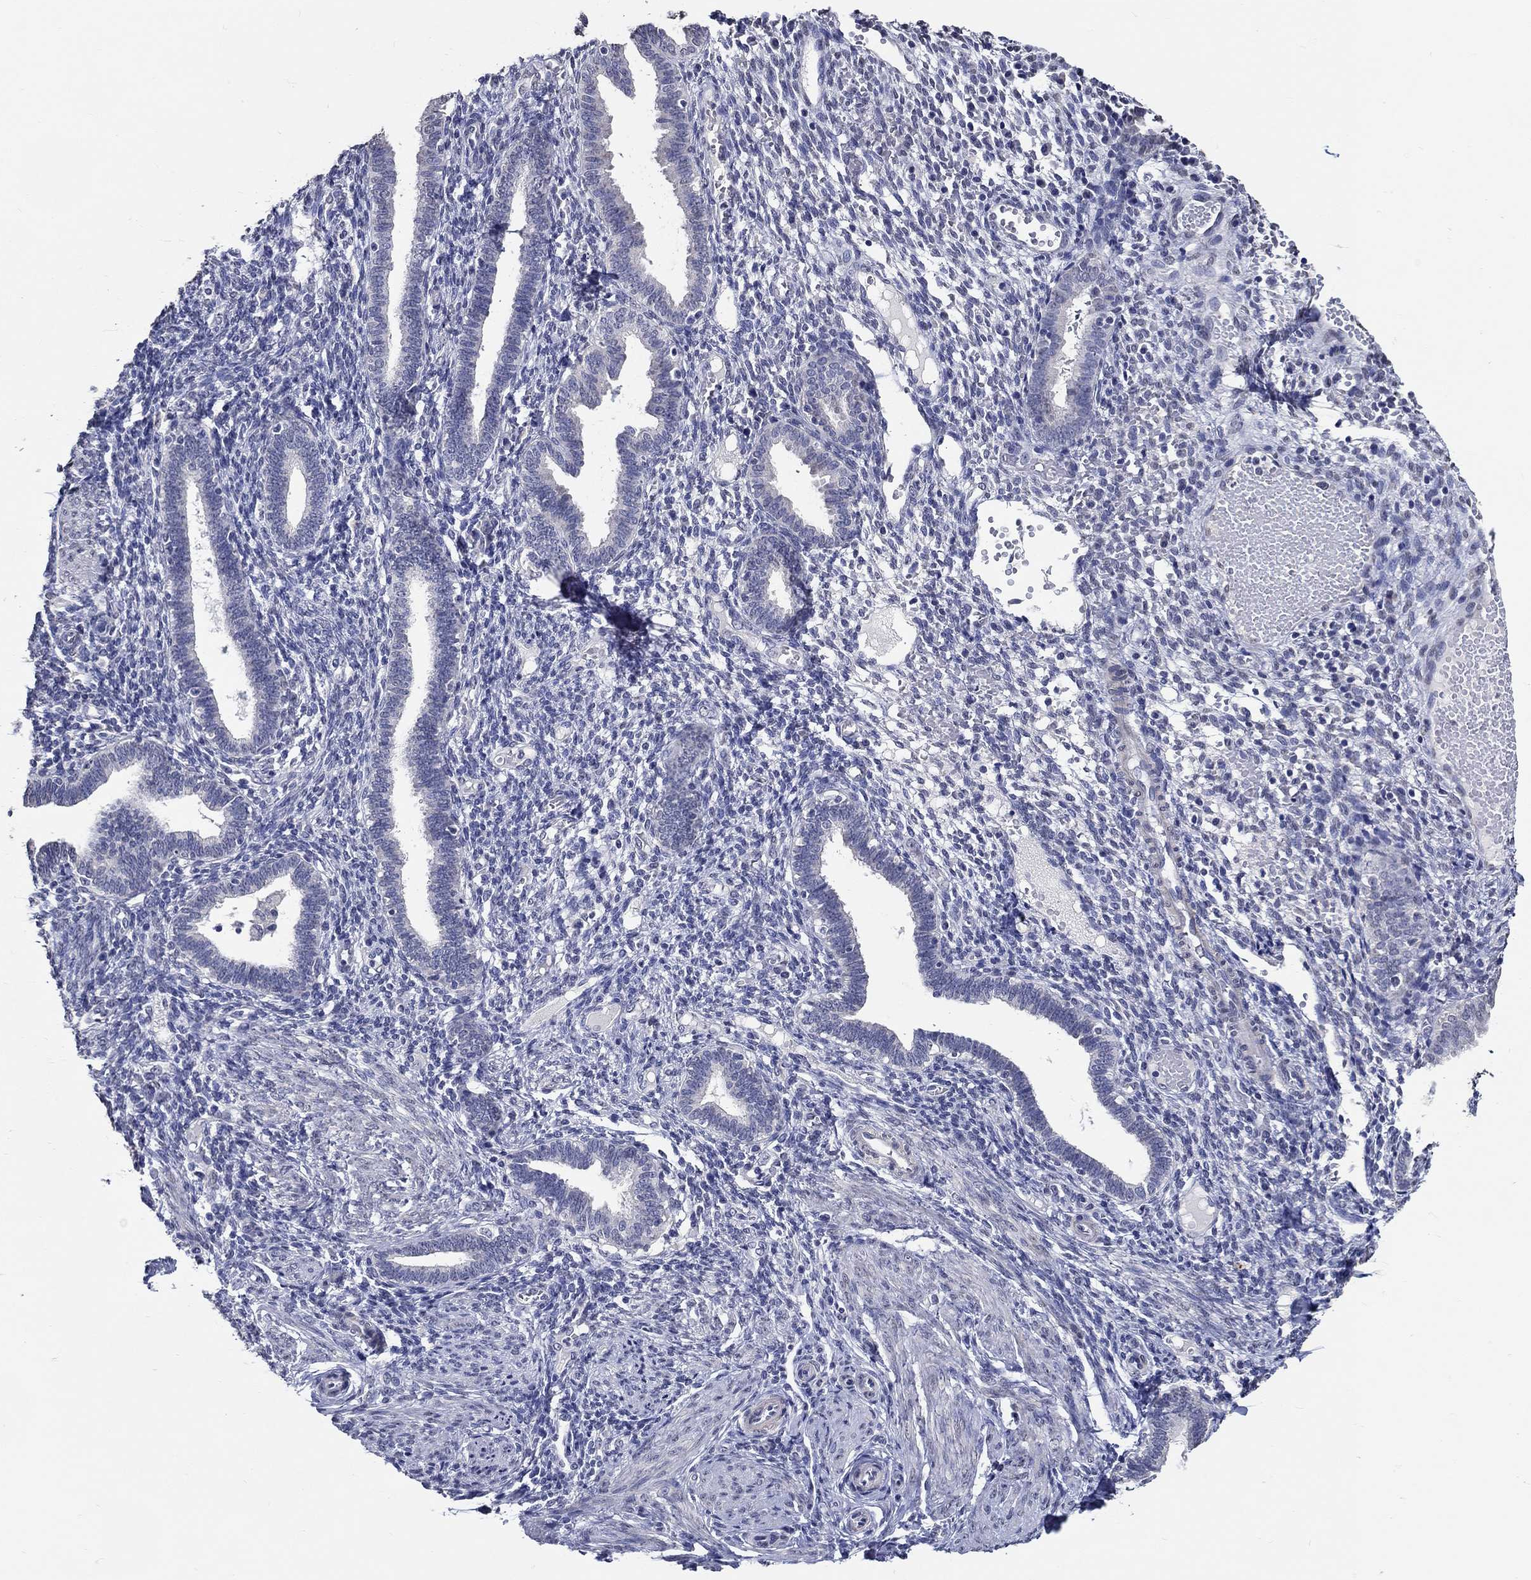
{"staining": {"intensity": "negative", "quantity": "none", "location": "none"}, "tissue": "endometrium", "cell_type": "Cells in endometrial stroma", "image_type": "normal", "snomed": [{"axis": "morphology", "description": "Normal tissue, NOS"}, {"axis": "topography", "description": "Endometrium"}], "caption": "This is a histopathology image of immunohistochemistry (IHC) staining of unremarkable endometrium, which shows no staining in cells in endometrial stroma.", "gene": "PDE1B", "patient": {"sex": "female", "age": 42}}